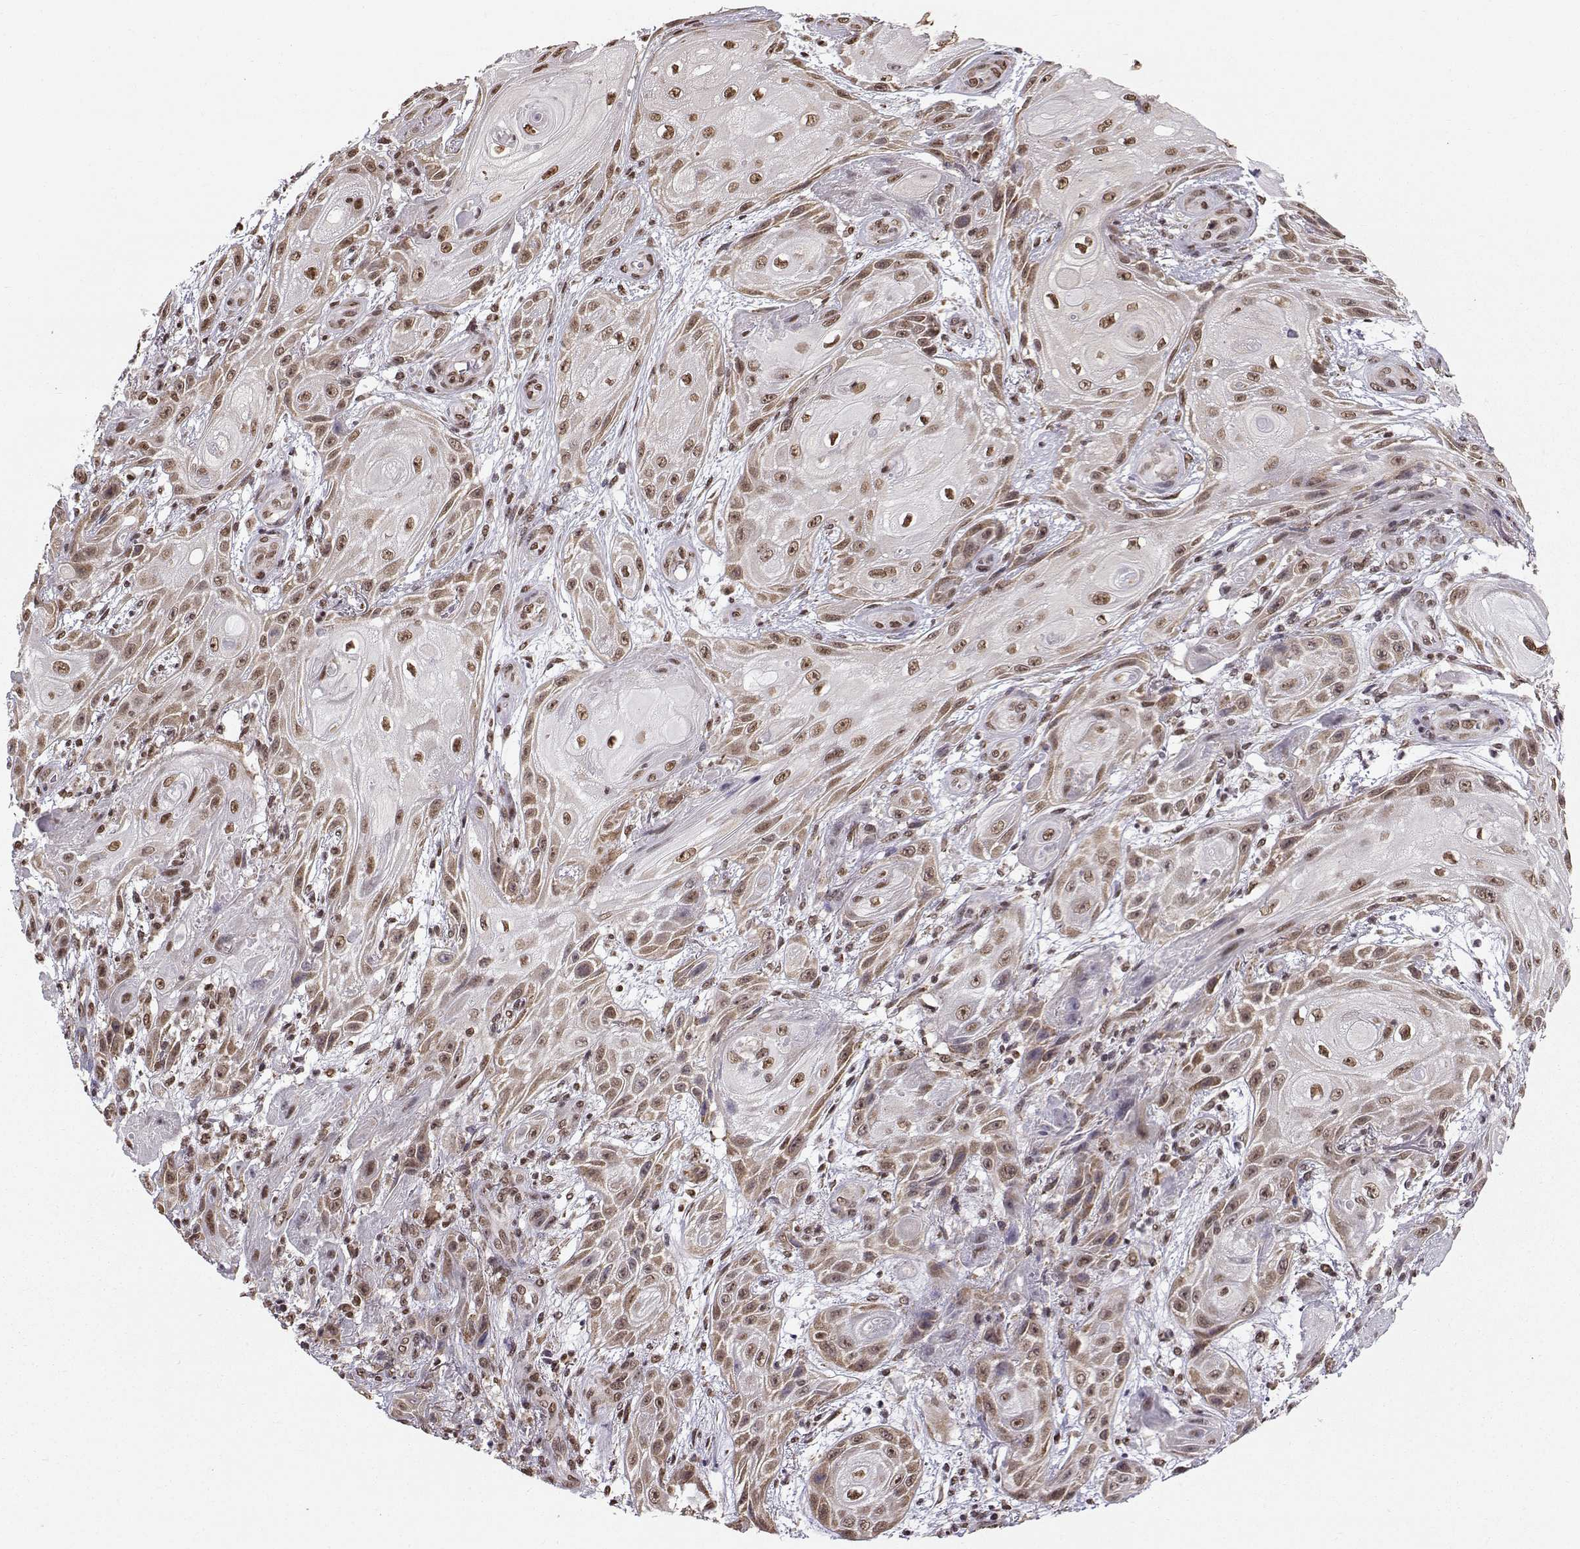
{"staining": {"intensity": "moderate", "quantity": "25%-75%", "location": "nuclear"}, "tissue": "skin cancer", "cell_type": "Tumor cells", "image_type": "cancer", "snomed": [{"axis": "morphology", "description": "Squamous cell carcinoma, NOS"}, {"axis": "topography", "description": "Skin"}], "caption": "IHC micrograph of neoplastic tissue: human skin squamous cell carcinoma stained using IHC displays medium levels of moderate protein expression localized specifically in the nuclear of tumor cells, appearing as a nuclear brown color.", "gene": "EZH1", "patient": {"sex": "male", "age": 62}}